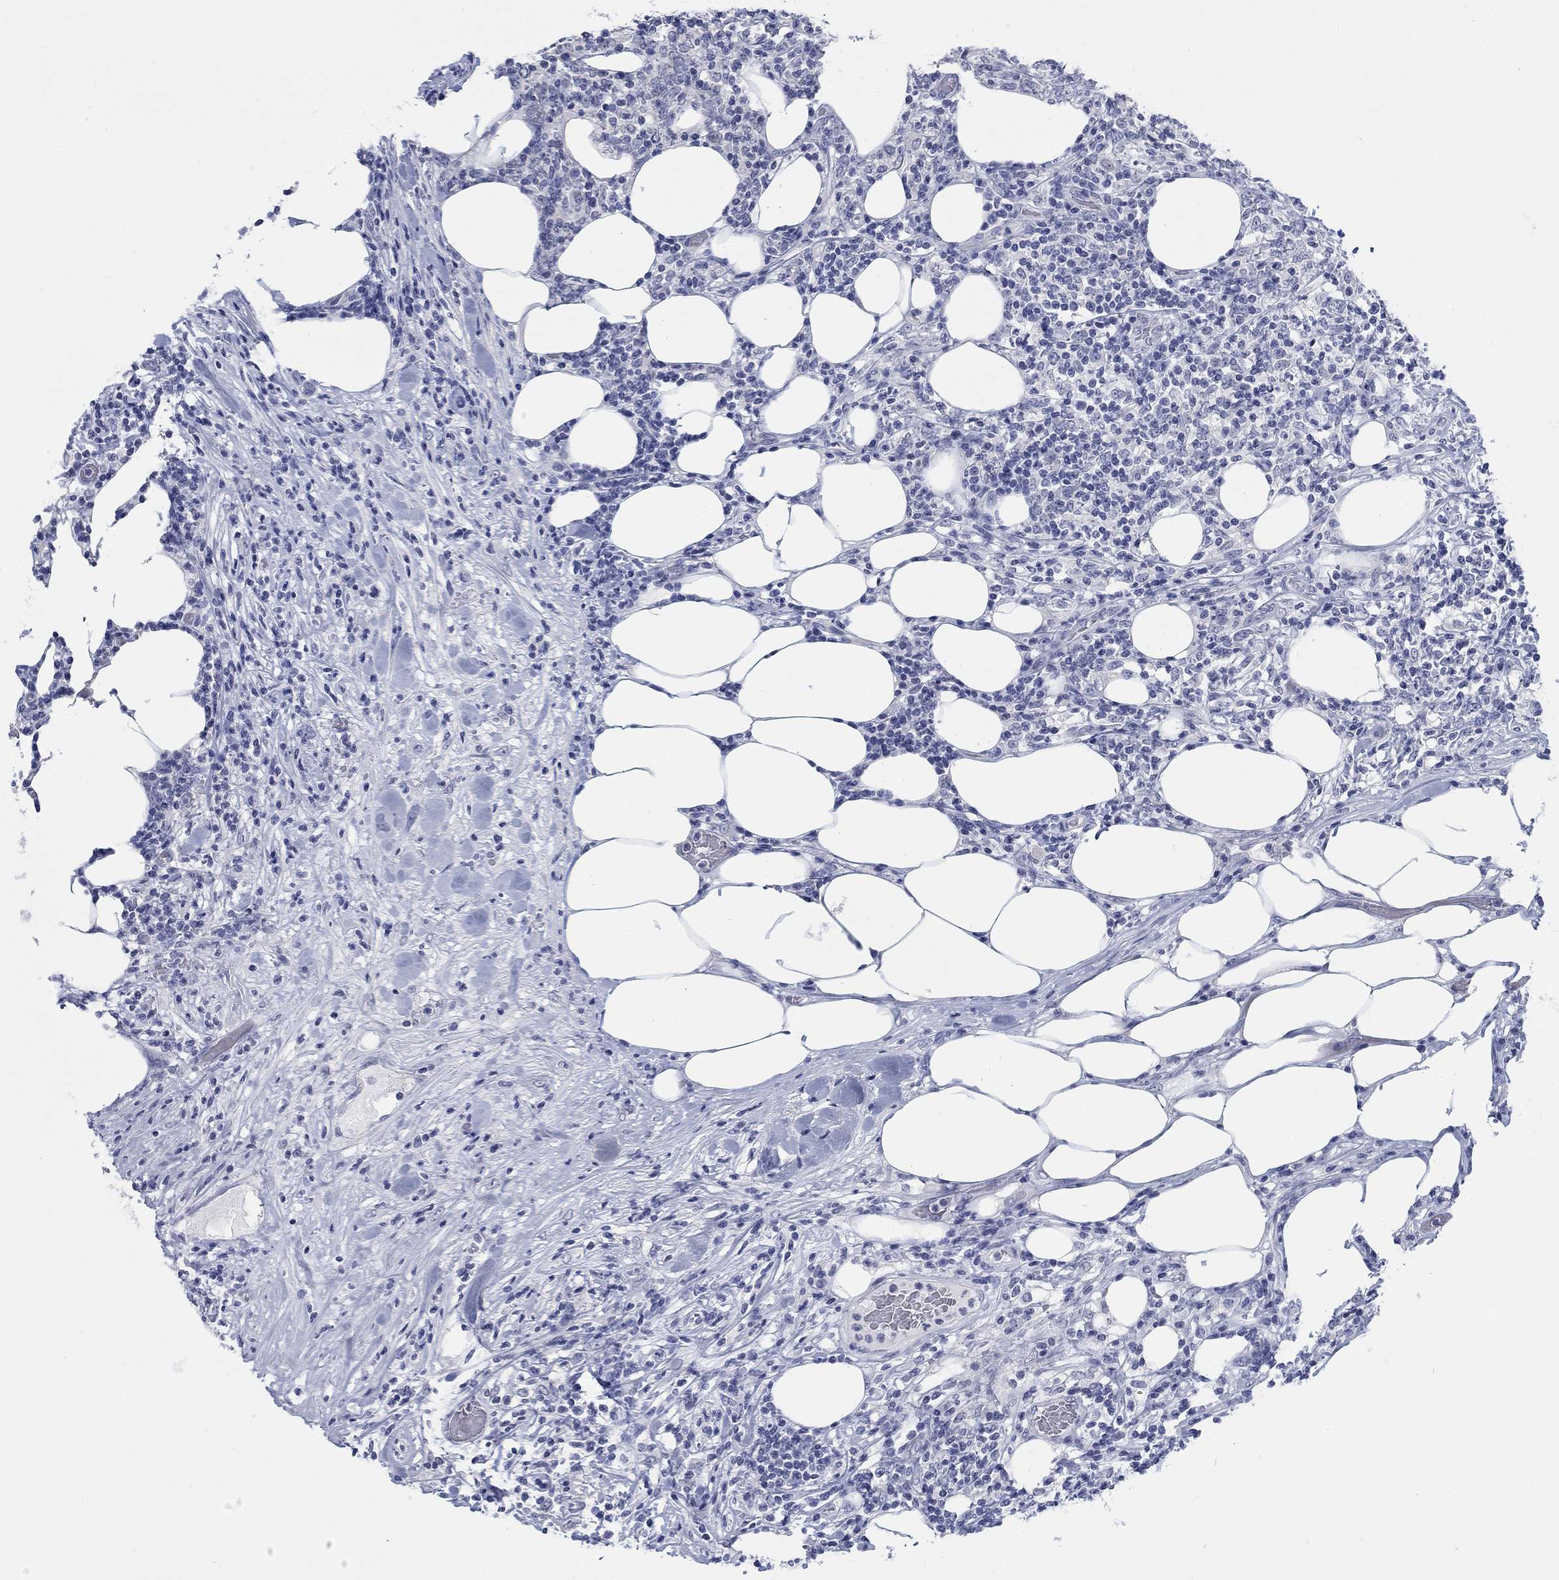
{"staining": {"intensity": "negative", "quantity": "none", "location": "none"}, "tissue": "lymphoma", "cell_type": "Tumor cells", "image_type": "cancer", "snomed": [{"axis": "morphology", "description": "Malignant lymphoma, non-Hodgkin's type, High grade"}, {"axis": "topography", "description": "Lymph node"}], "caption": "Protein analysis of high-grade malignant lymphoma, non-Hodgkin's type exhibits no significant positivity in tumor cells.", "gene": "ATP6V1G2", "patient": {"sex": "female", "age": 84}}